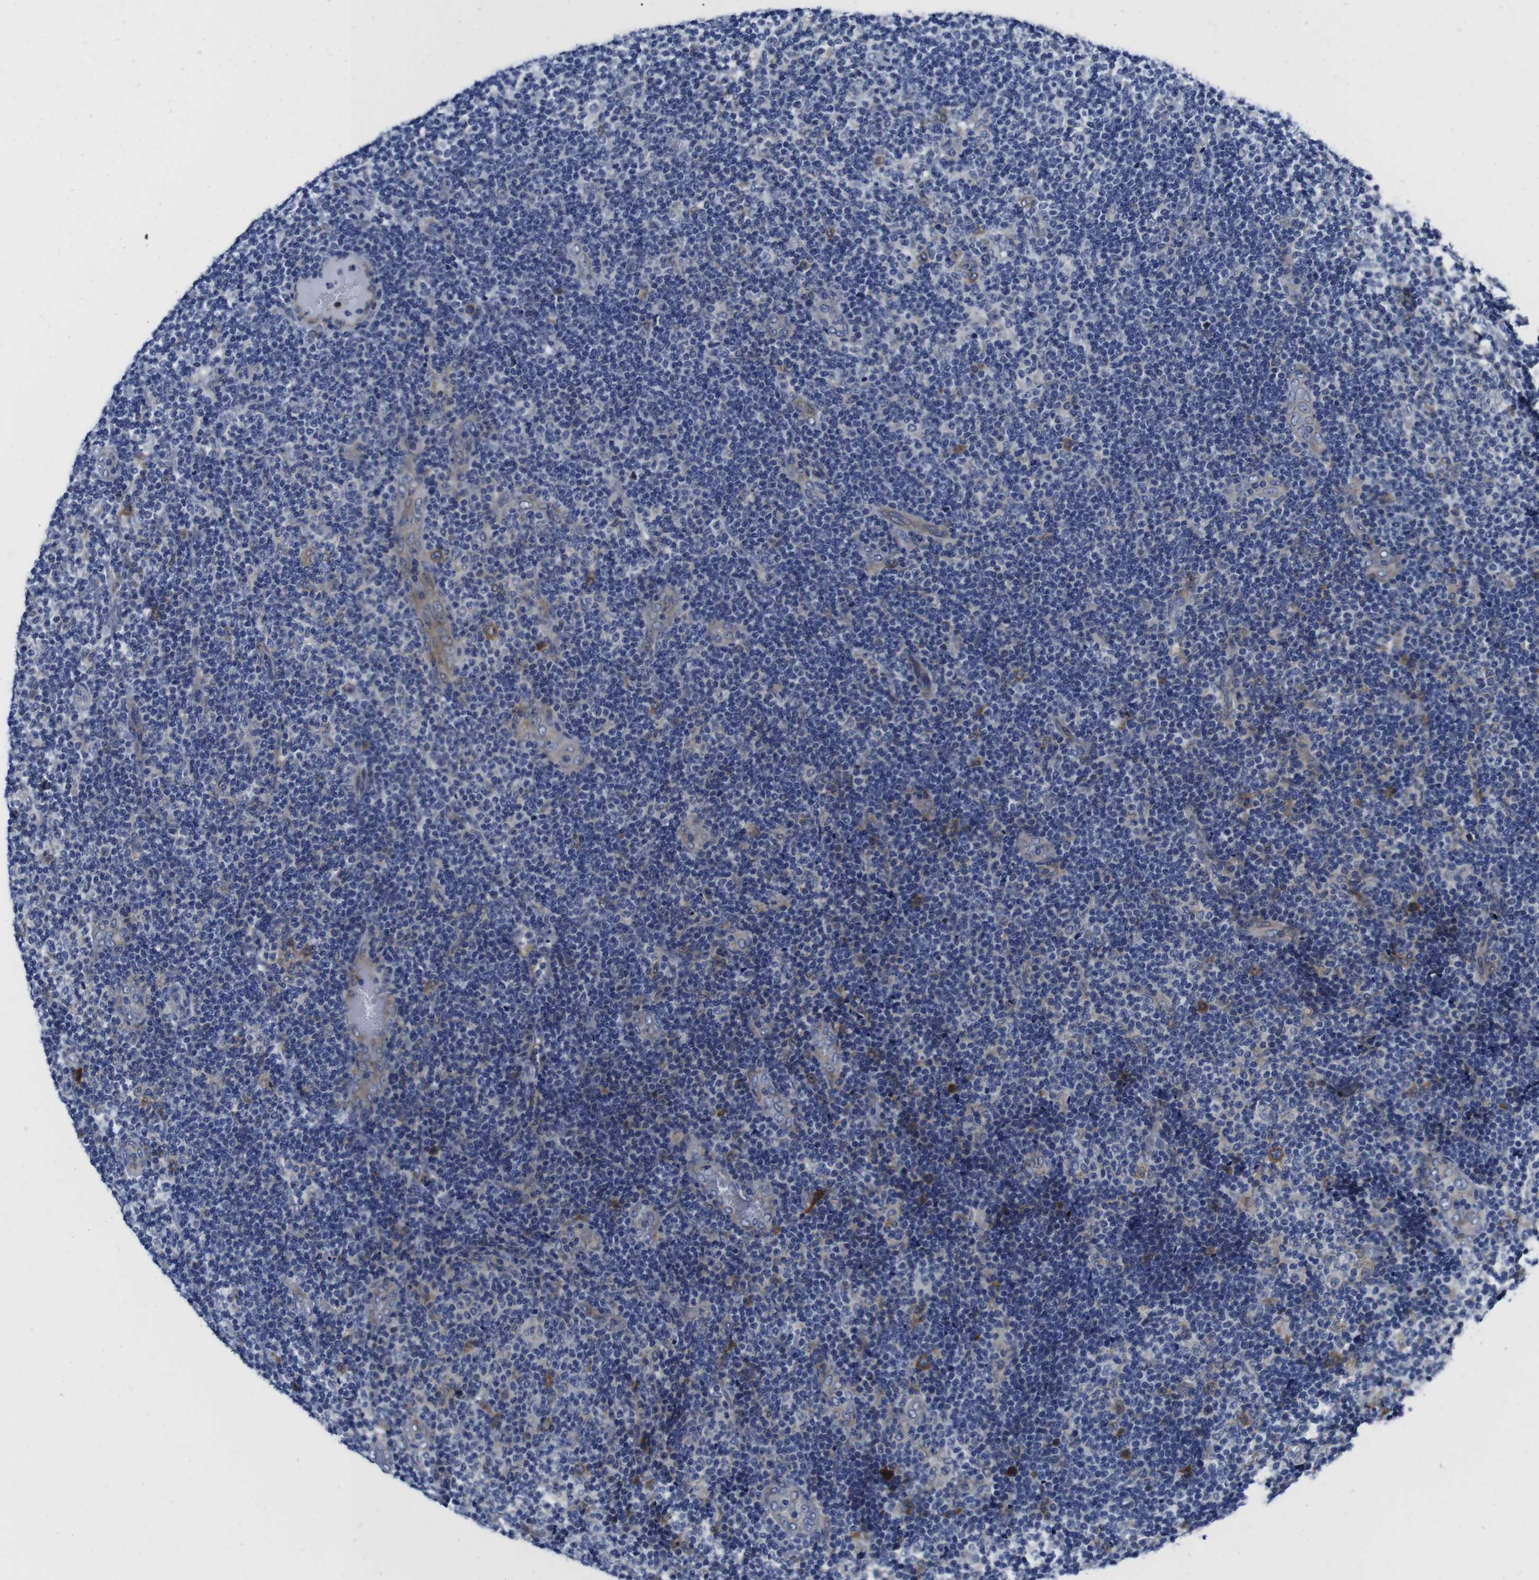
{"staining": {"intensity": "weak", "quantity": "<25%", "location": "cytoplasmic/membranous"}, "tissue": "lymphoma", "cell_type": "Tumor cells", "image_type": "cancer", "snomed": [{"axis": "morphology", "description": "Malignant lymphoma, non-Hodgkin's type, Low grade"}, {"axis": "topography", "description": "Lymph node"}], "caption": "Image shows no protein positivity in tumor cells of malignant lymphoma, non-Hodgkin's type (low-grade) tissue. (Immunohistochemistry (ihc), brightfield microscopy, high magnification).", "gene": "EIF4A1", "patient": {"sex": "male", "age": 83}}